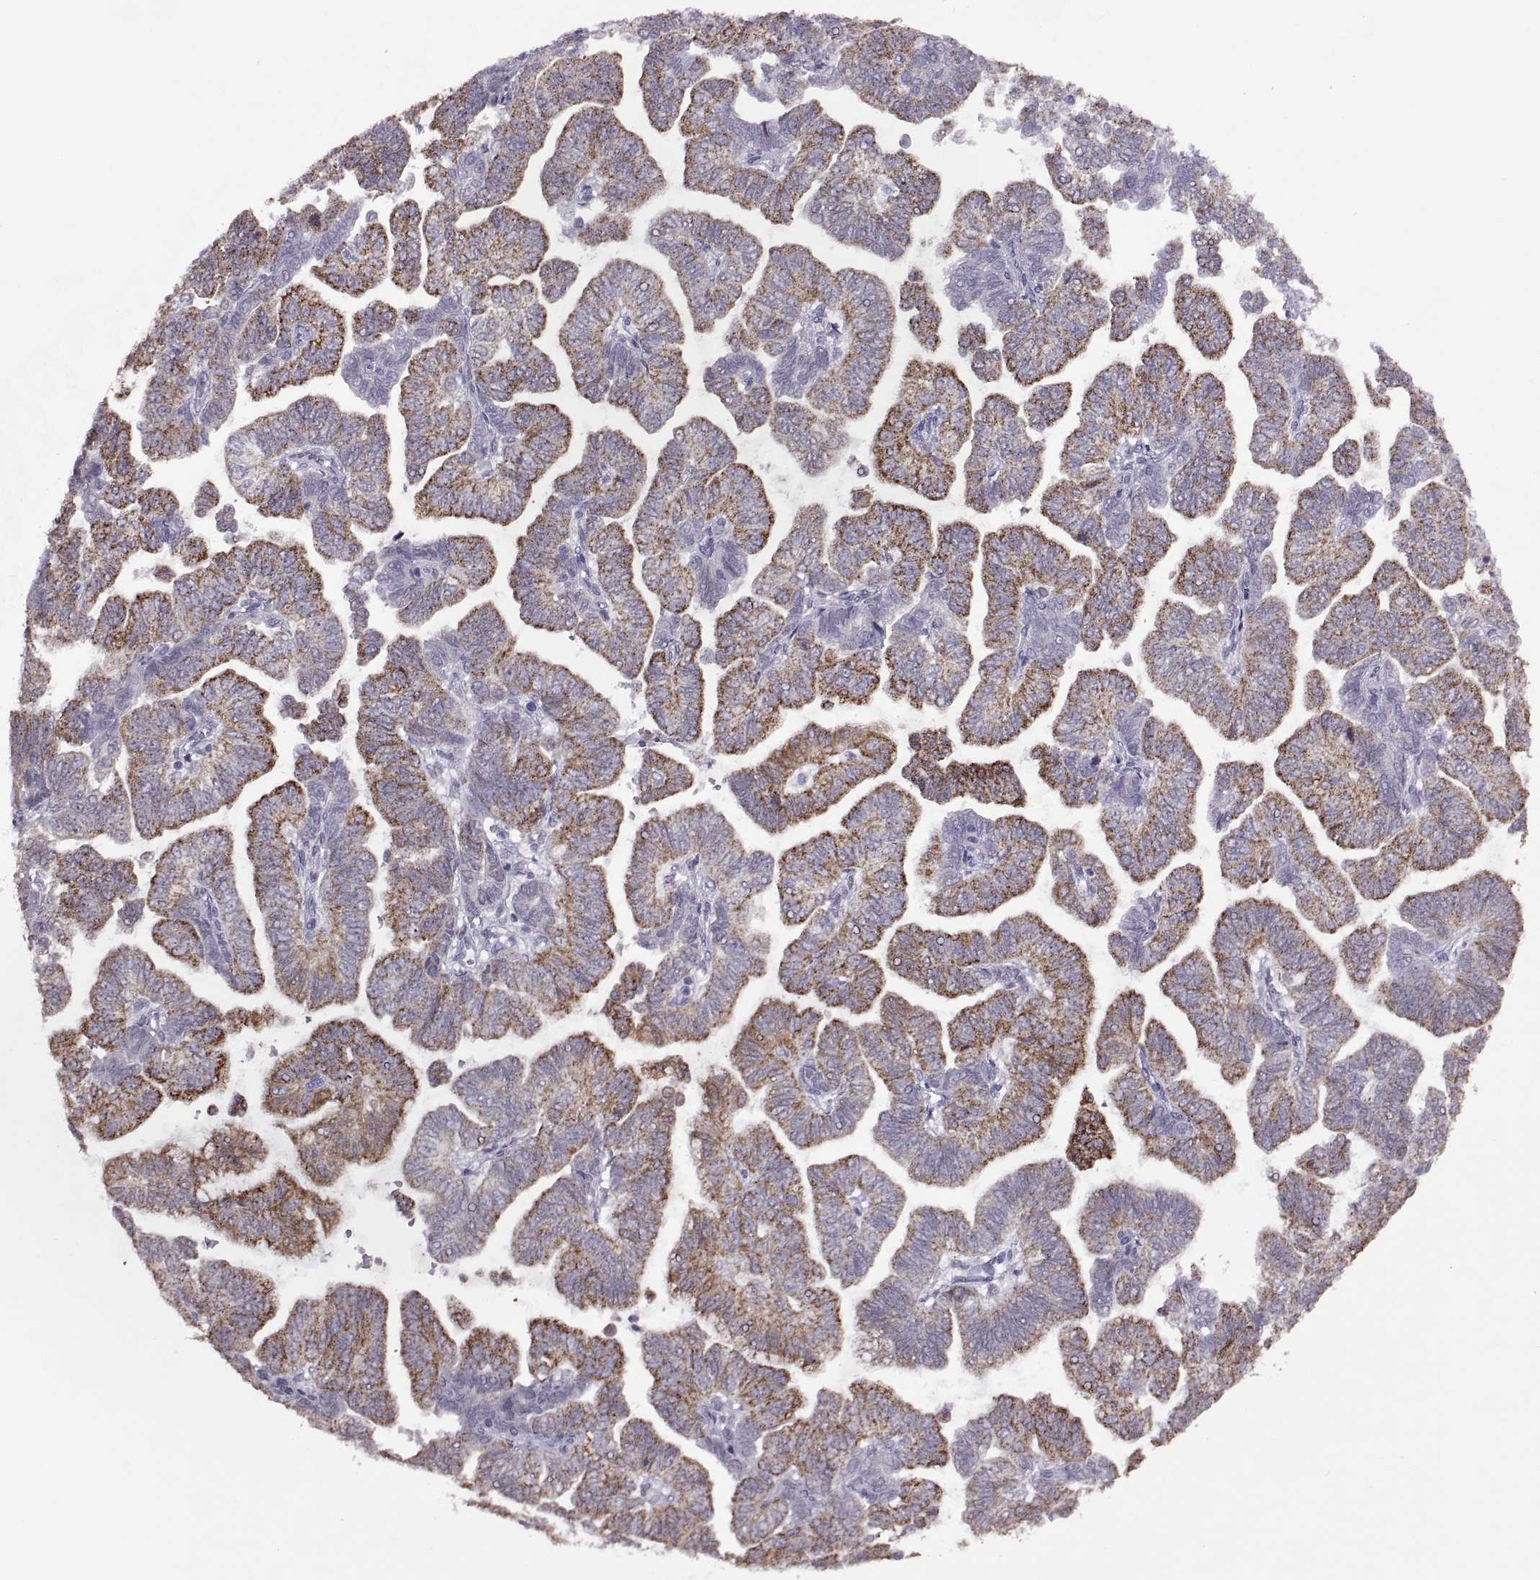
{"staining": {"intensity": "strong", "quantity": "25%-75%", "location": "cytoplasmic/membranous"}, "tissue": "stomach cancer", "cell_type": "Tumor cells", "image_type": "cancer", "snomed": [{"axis": "morphology", "description": "Adenocarcinoma, NOS"}, {"axis": "topography", "description": "Stomach"}], "caption": "Tumor cells display high levels of strong cytoplasmic/membranous positivity in about 25%-75% of cells in adenocarcinoma (stomach).", "gene": "ASIC2", "patient": {"sex": "male", "age": 83}}